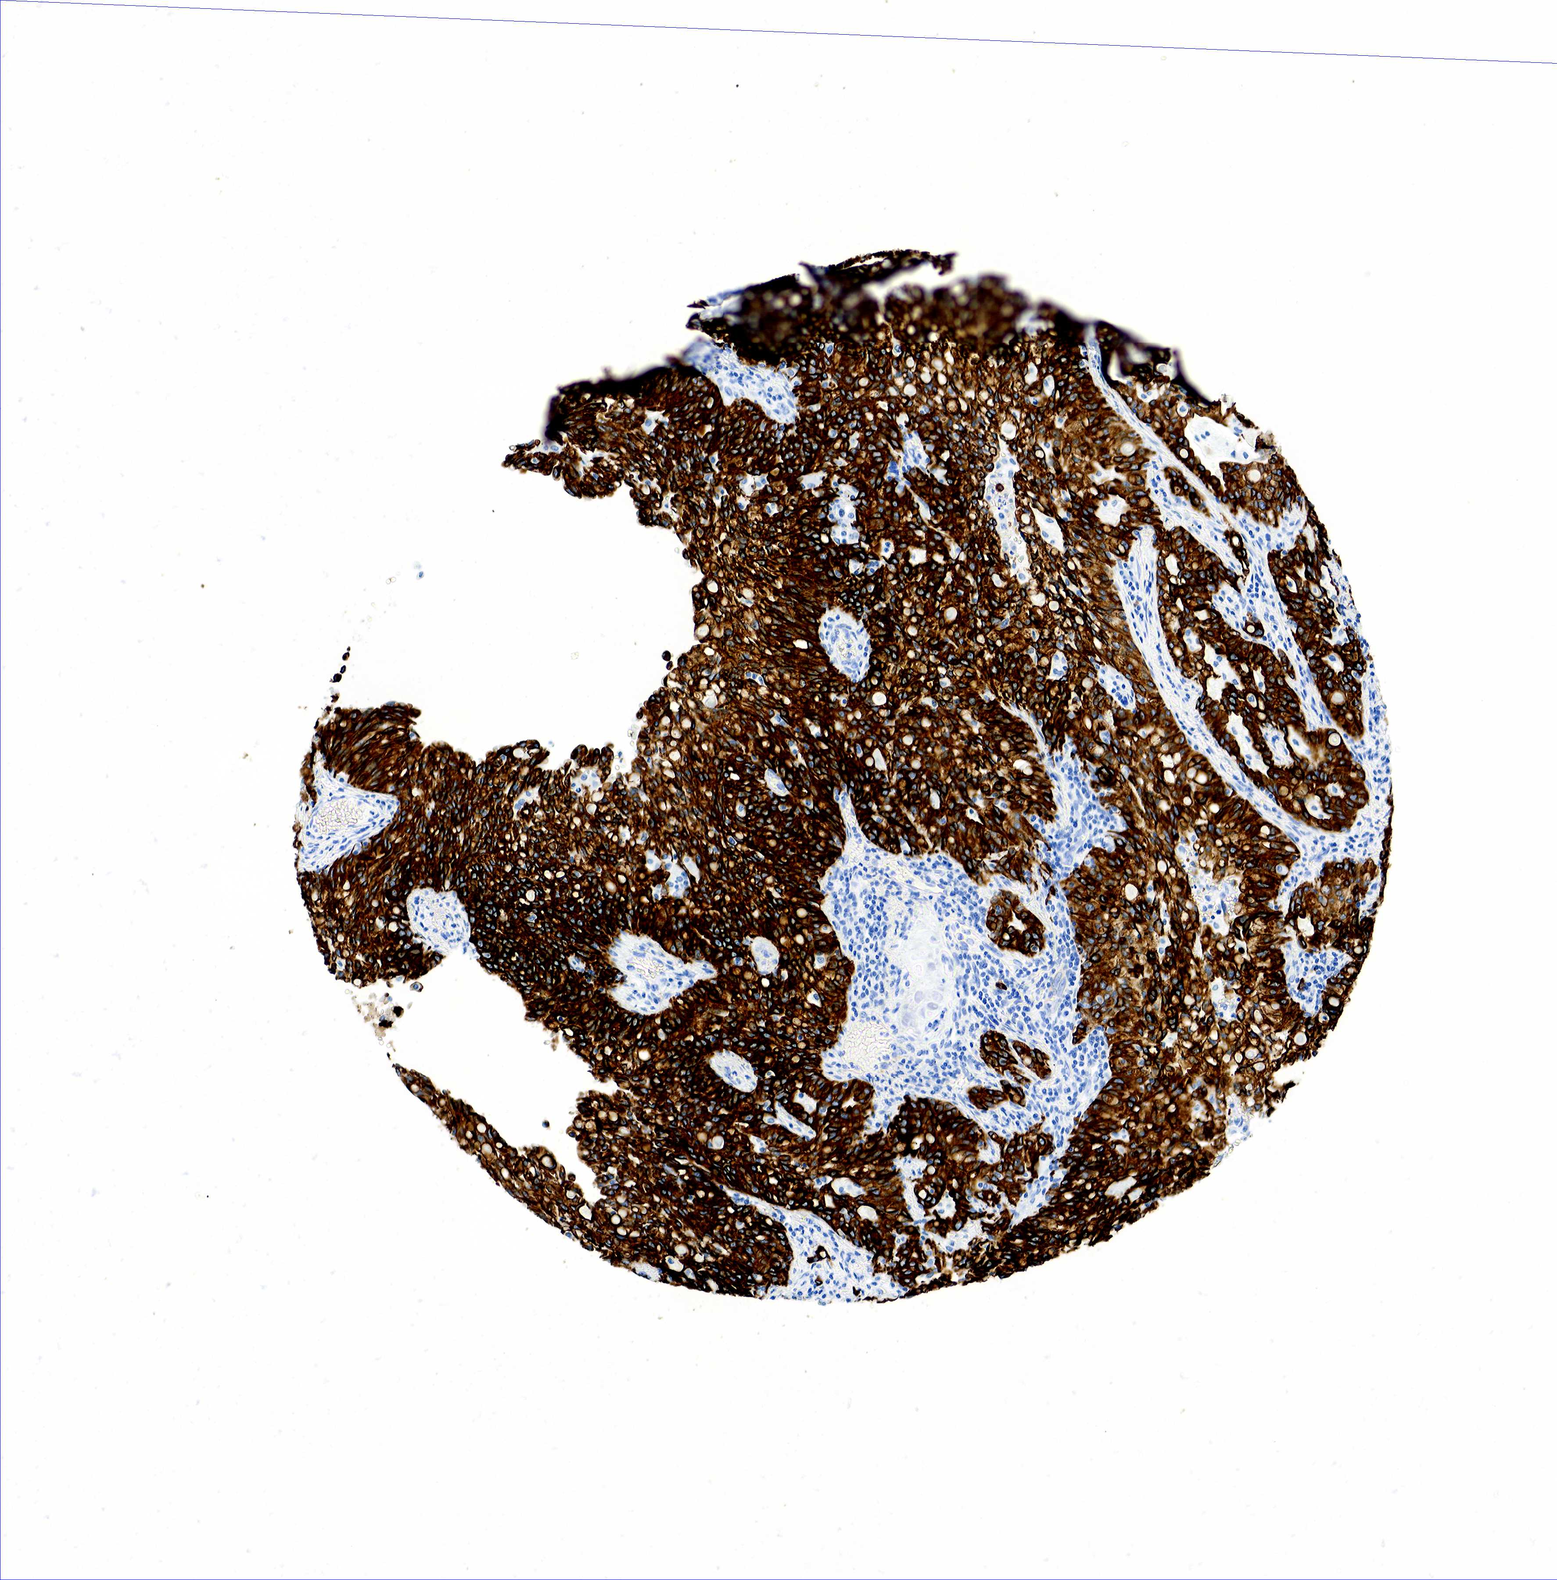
{"staining": {"intensity": "strong", "quantity": ">75%", "location": "cytoplasmic/membranous"}, "tissue": "lung cancer", "cell_type": "Tumor cells", "image_type": "cancer", "snomed": [{"axis": "morphology", "description": "Adenocarcinoma, NOS"}, {"axis": "topography", "description": "Lung"}], "caption": "Protein staining of lung adenocarcinoma tissue displays strong cytoplasmic/membranous positivity in about >75% of tumor cells.", "gene": "KRT7", "patient": {"sex": "female", "age": 44}}